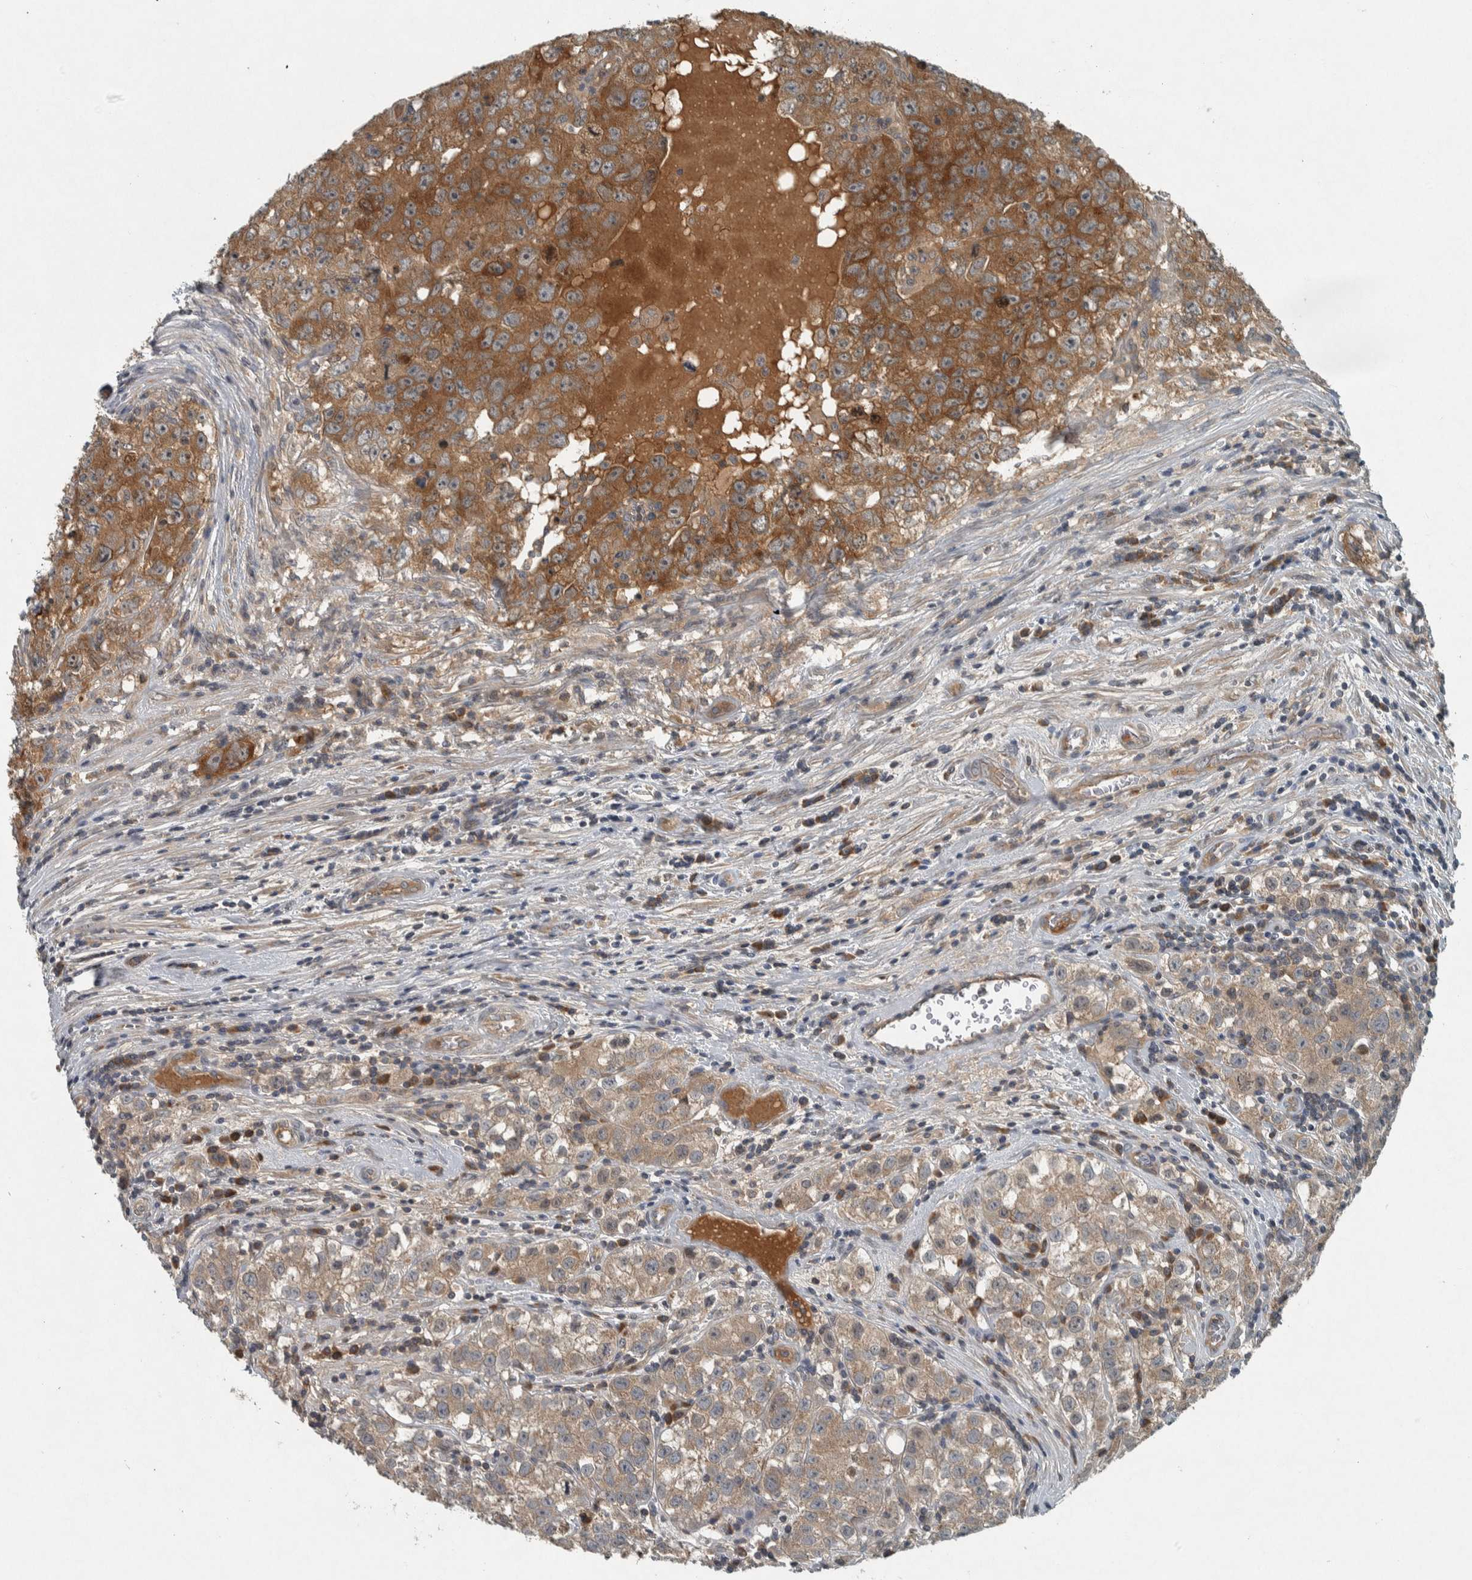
{"staining": {"intensity": "moderate", "quantity": ">75%", "location": "cytoplasmic/membranous"}, "tissue": "testis cancer", "cell_type": "Tumor cells", "image_type": "cancer", "snomed": [{"axis": "morphology", "description": "Seminoma, NOS"}, {"axis": "morphology", "description": "Carcinoma, Embryonal, NOS"}, {"axis": "topography", "description": "Testis"}], "caption": "The micrograph shows staining of embryonal carcinoma (testis), revealing moderate cytoplasmic/membranous protein expression (brown color) within tumor cells.", "gene": "CLCN2", "patient": {"sex": "male", "age": 43}}